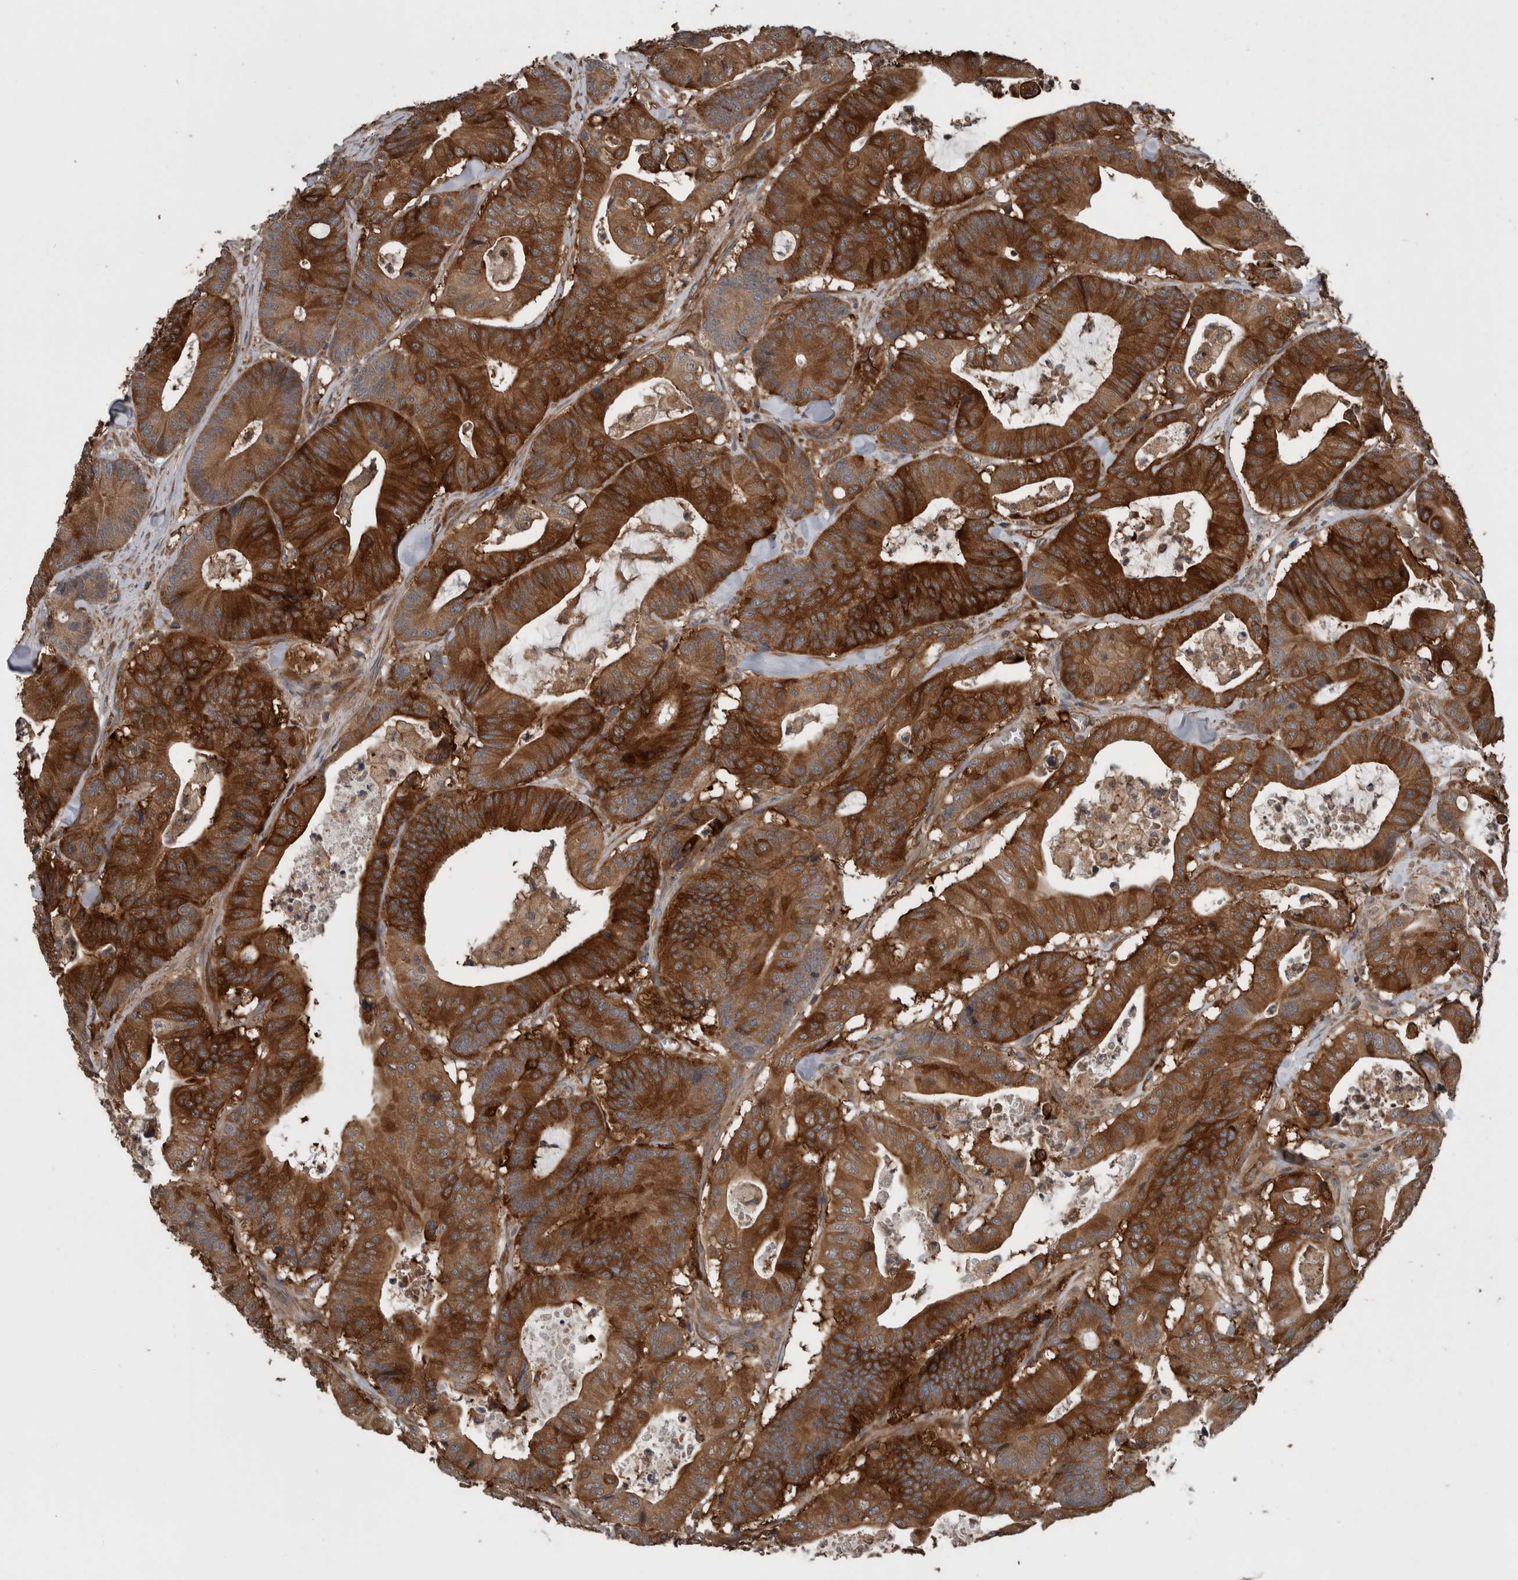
{"staining": {"intensity": "strong", "quantity": ">75%", "location": "cytoplasmic/membranous"}, "tissue": "colorectal cancer", "cell_type": "Tumor cells", "image_type": "cancer", "snomed": [{"axis": "morphology", "description": "Adenocarcinoma, NOS"}, {"axis": "topography", "description": "Colon"}], "caption": "Adenocarcinoma (colorectal) stained with DAB (3,3'-diaminobenzidine) IHC demonstrates high levels of strong cytoplasmic/membranous staining in approximately >75% of tumor cells. The protein is shown in brown color, while the nuclei are stained blue.", "gene": "RIOK3", "patient": {"sex": "female", "age": 84}}